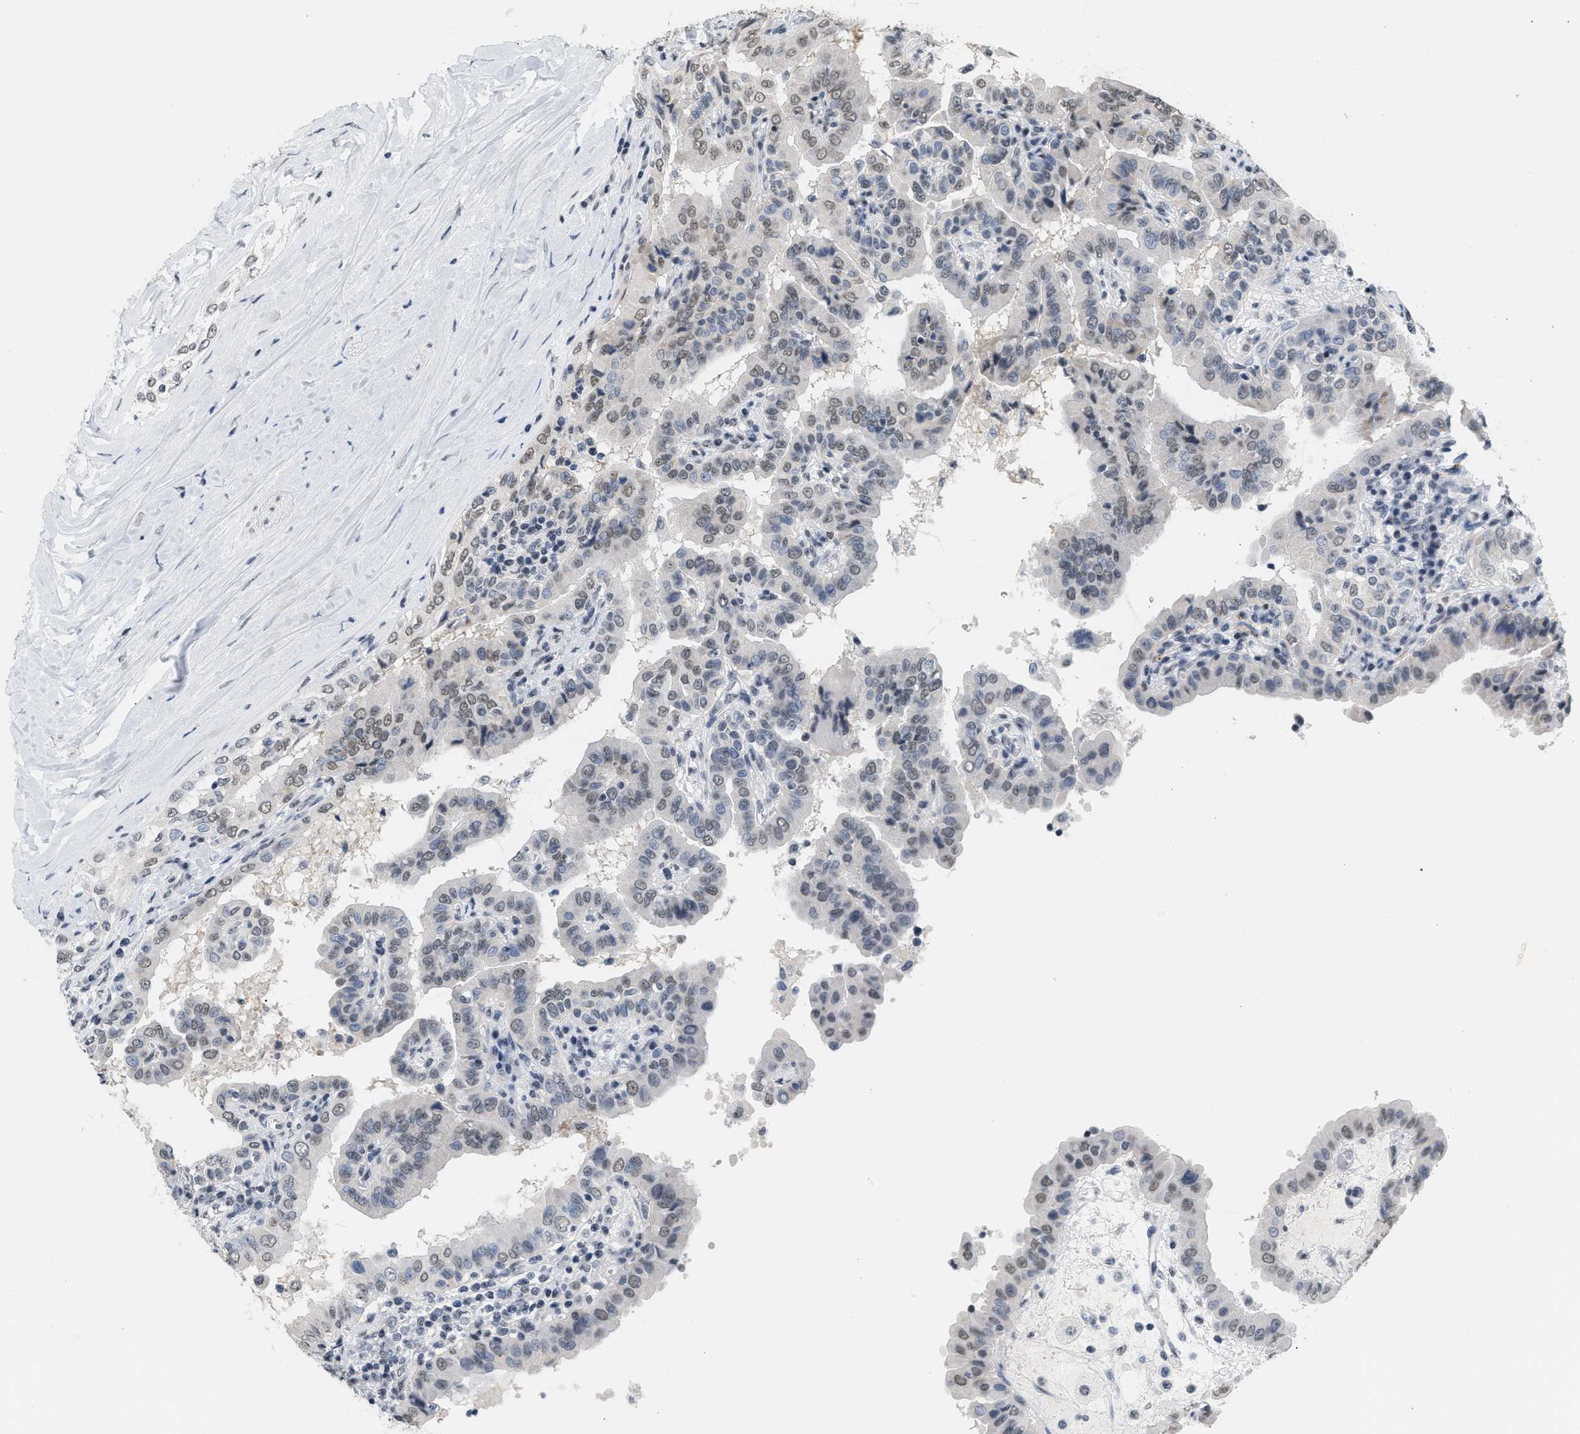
{"staining": {"intensity": "weak", "quantity": "25%-75%", "location": "nuclear"}, "tissue": "thyroid cancer", "cell_type": "Tumor cells", "image_type": "cancer", "snomed": [{"axis": "morphology", "description": "Papillary adenocarcinoma, NOS"}, {"axis": "topography", "description": "Thyroid gland"}], "caption": "This histopathology image exhibits thyroid cancer stained with IHC to label a protein in brown. The nuclear of tumor cells show weak positivity for the protein. Nuclei are counter-stained blue.", "gene": "RAF1", "patient": {"sex": "male", "age": 33}}